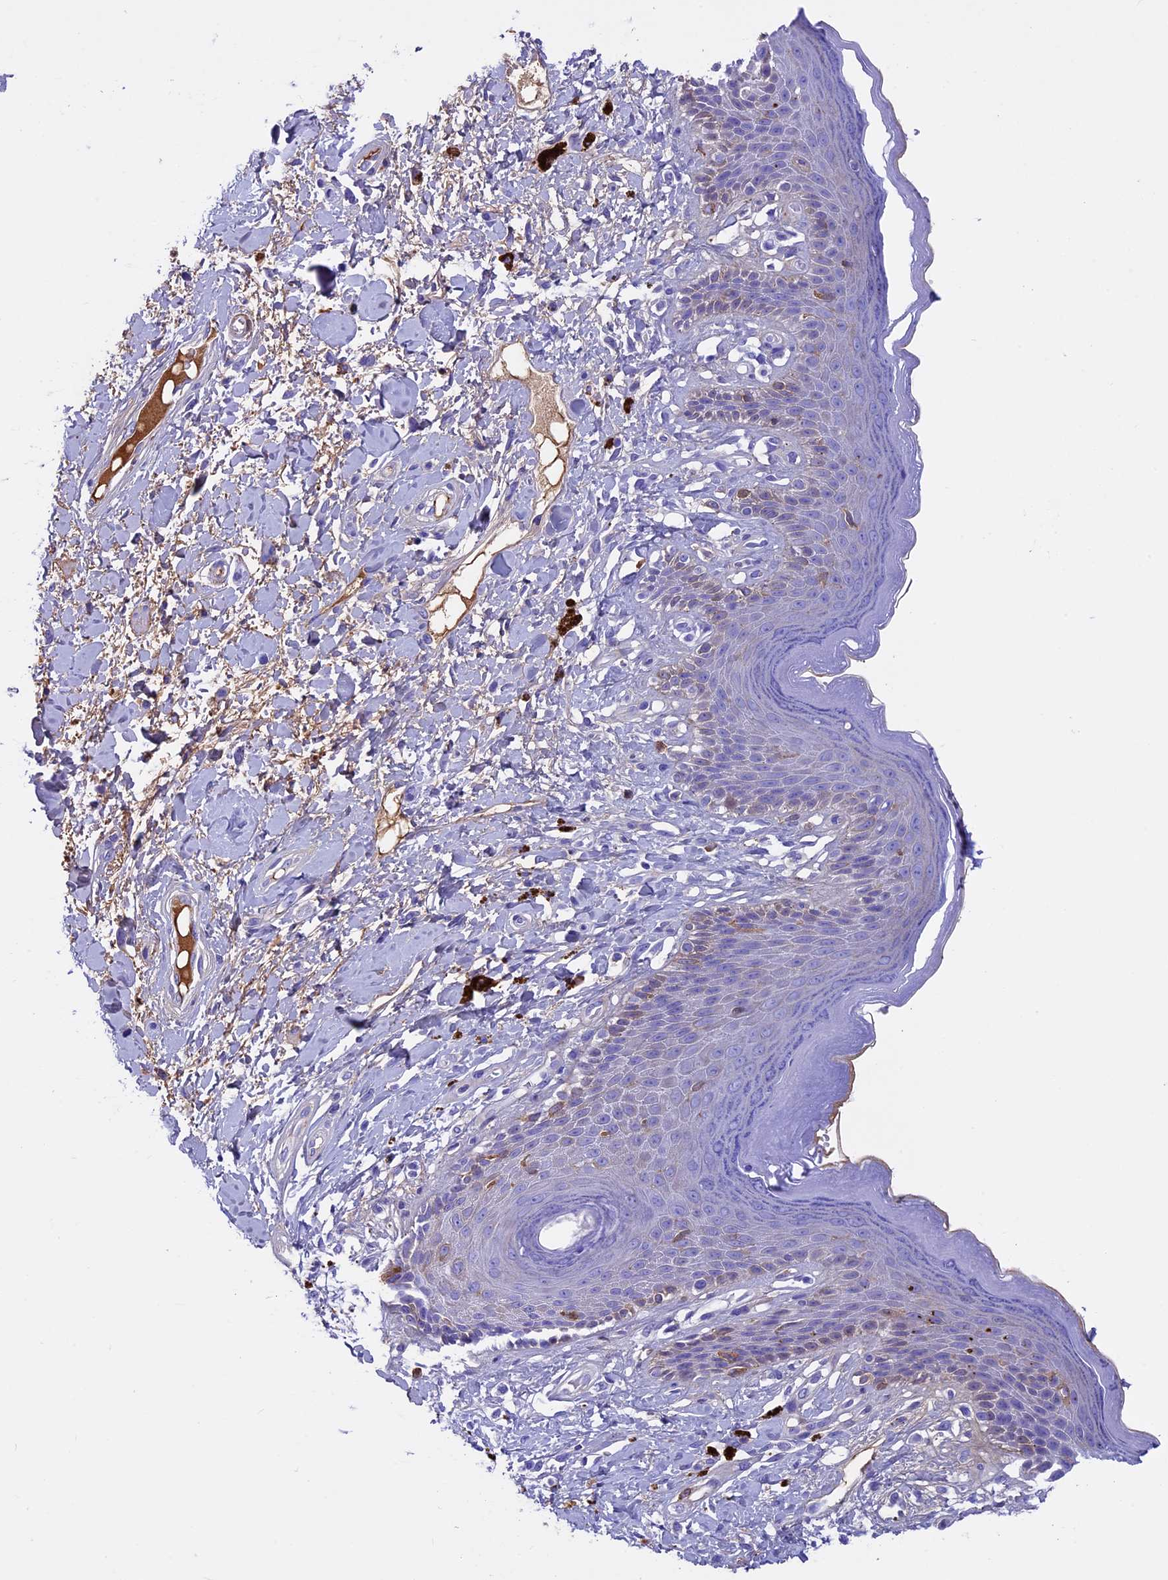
{"staining": {"intensity": "moderate", "quantity": "<25%", "location": "cytoplasmic/membranous"}, "tissue": "skin", "cell_type": "Epidermal cells", "image_type": "normal", "snomed": [{"axis": "morphology", "description": "Normal tissue, NOS"}, {"axis": "topography", "description": "Anal"}], "caption": "Immunohistochemistry (IHC) photomicrograph of normal skin: skin stained using IHC reveals low levels of moderate protein expression localized specifically in the cytoplasmic/membranous of epidermal cells, appearing as a cytoplasmic/membranous brown color.", "gene": "IGSF6", "patient": {"sex": "female", "age": 78}}